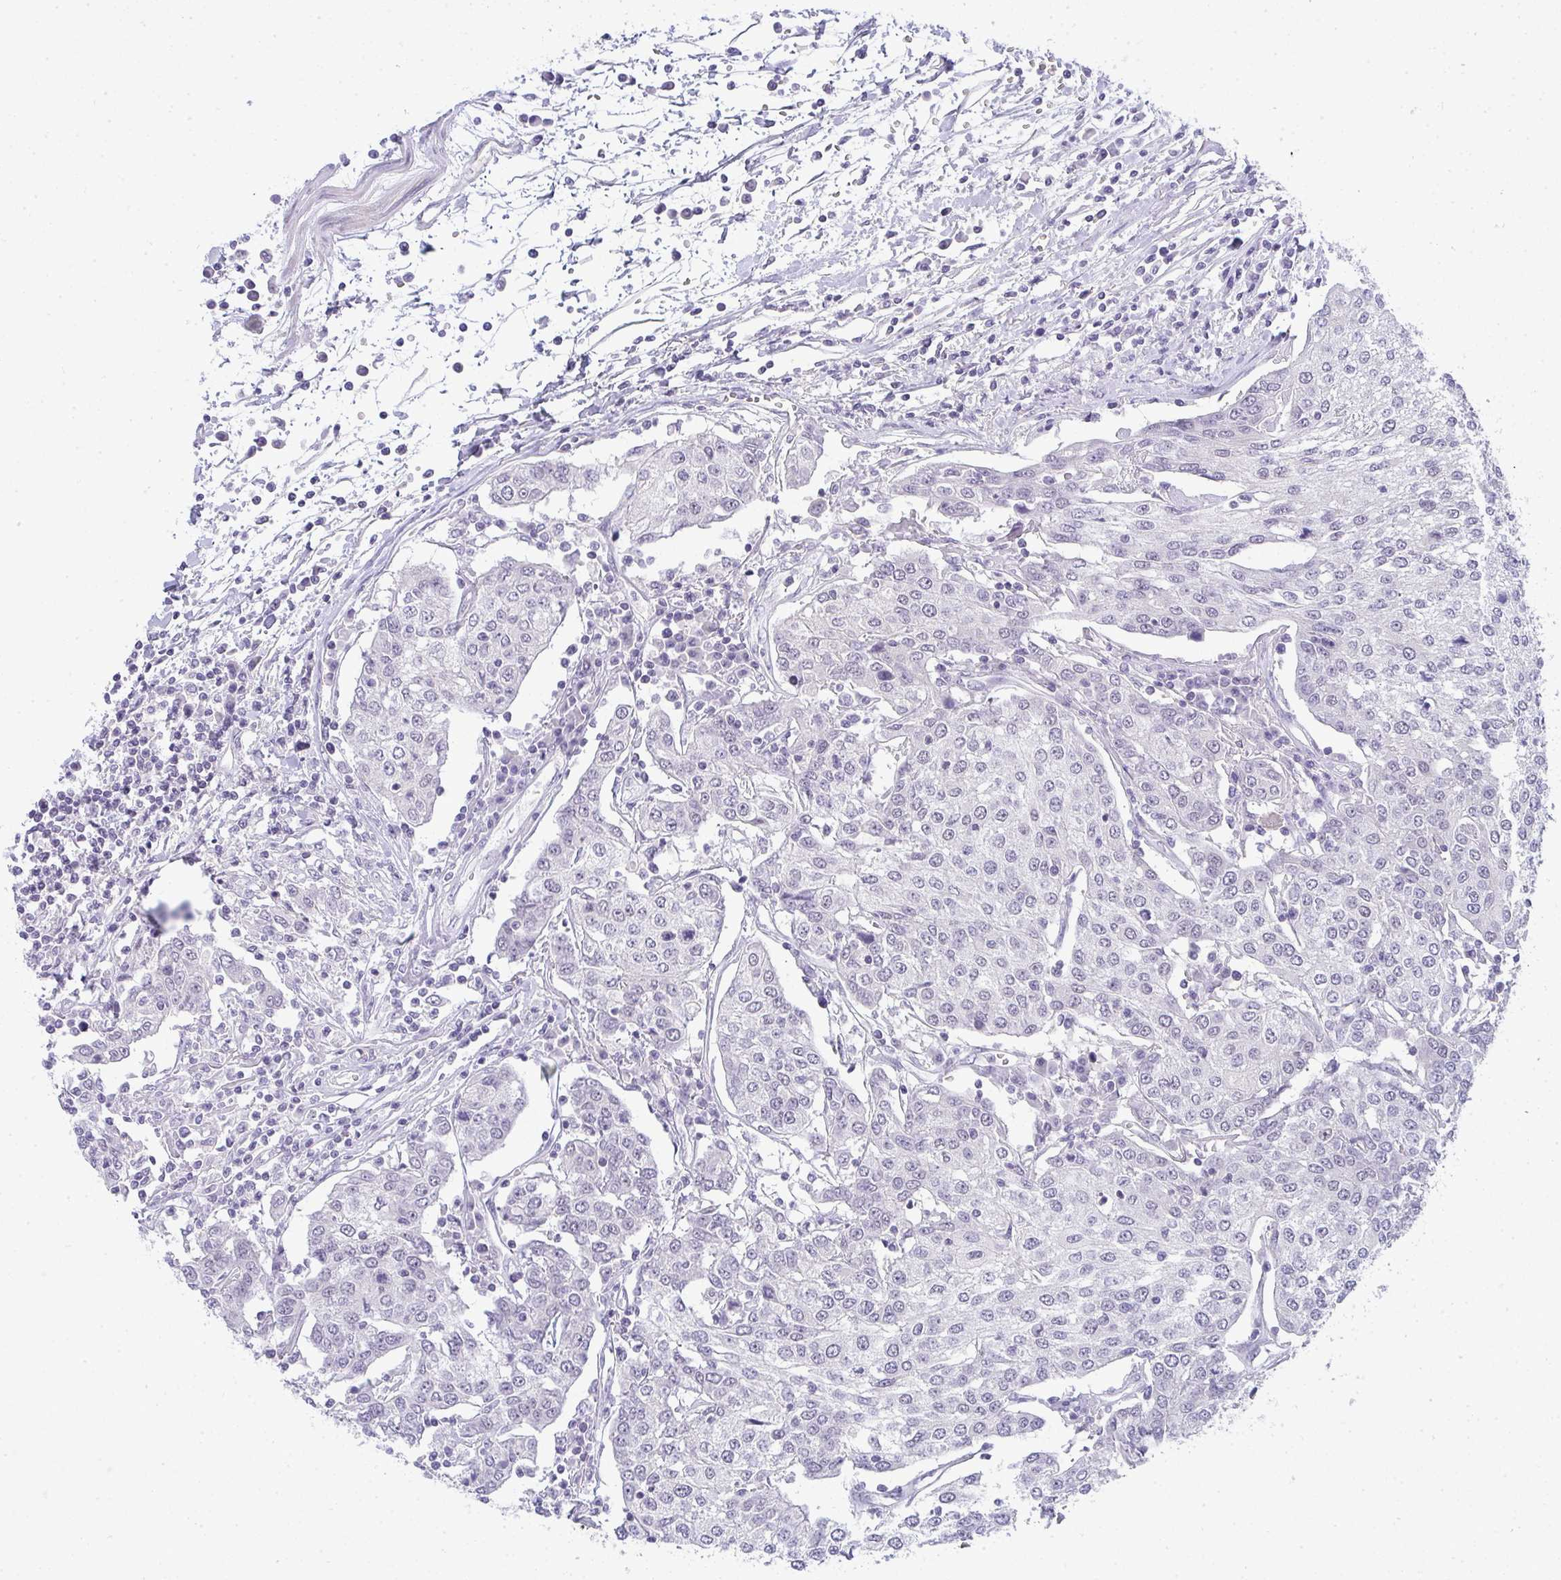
{"staining": {"intensity": "negative", "quantity": "none", "location": "none"}, "tissue": "urothelial cancer", "cell_type": "Tumor cells", "image_type": "cancer", "snomed": [{"axis": "morphology", "description": "Urothelial carcinoma, High grade"}, {"axis": "topography", "description": "Urinary bladder"}], "caption": "Immunohistochemical staining of high-grade urothelial carcinoma exhibits no significant expression in tumor cells. The staining was performed using DAB (3,3'-diaminobenzidine) to visualize the protein expression in brown, while the nuclei were stained in blue with hematoxylin (Magnification: 20x).", "gene": "TMEM82", "patient": {"sex": "female", "age": 85}}